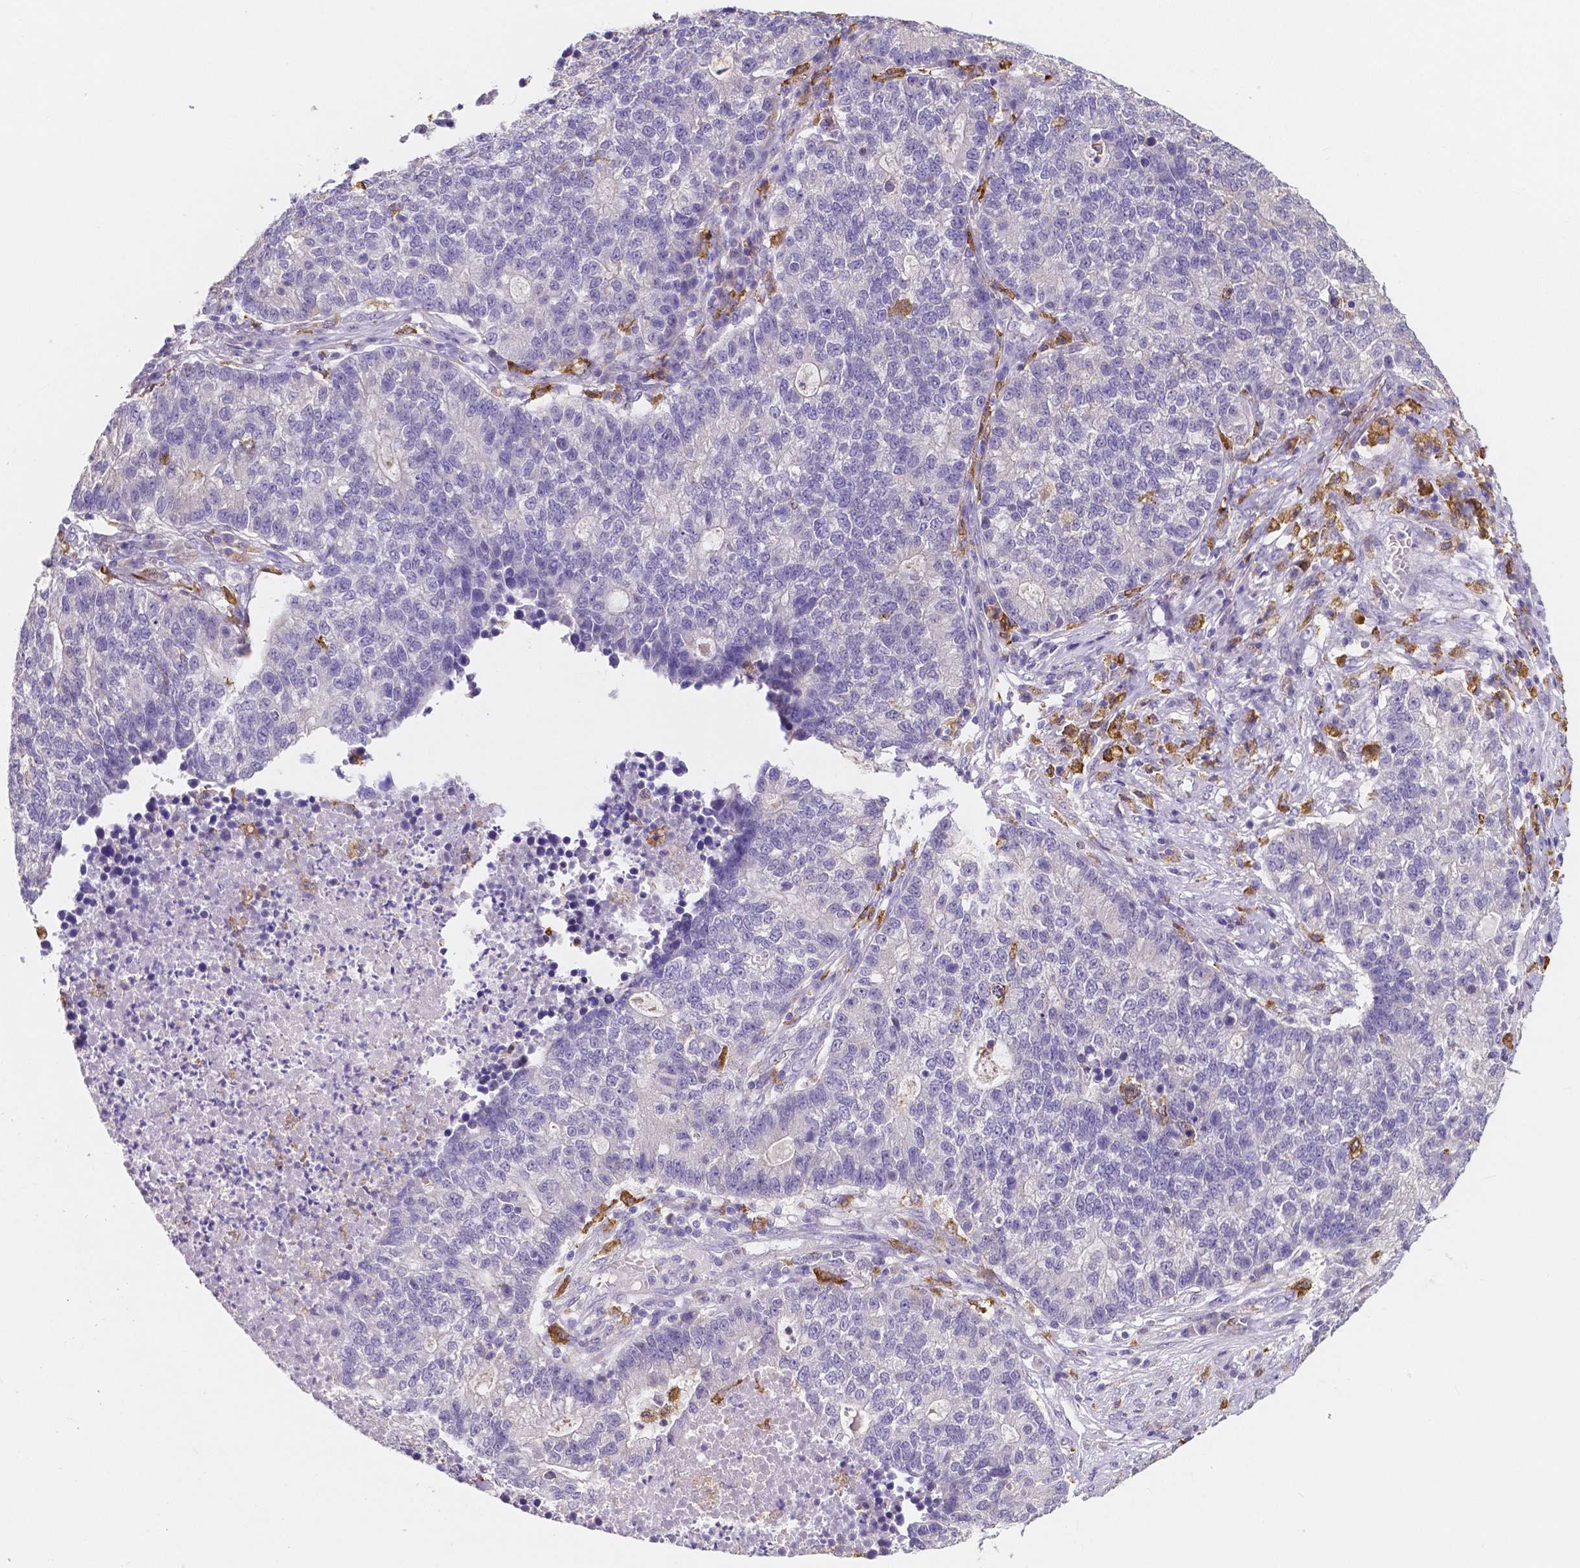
{"staining": {"intensity": "negative", "quantity": "none", "location": "none"}, "tissue": "lung cancer", "cell_type": "Tumor cells", "image_type": "cancer", "snomed": [{"axis": "morphology", "description": "Adenocarcinoma, NOS"}, {"axis": "topography", "description": "Lung"}], "caption": "Immunohistochemistry (IHC) image of lung cancer (adenocarcinoma) stained for a protein (brown), which displays no expression in tumor cells.", "gene": "ACP5", "patient": {"sex": "male", "age": 57}}